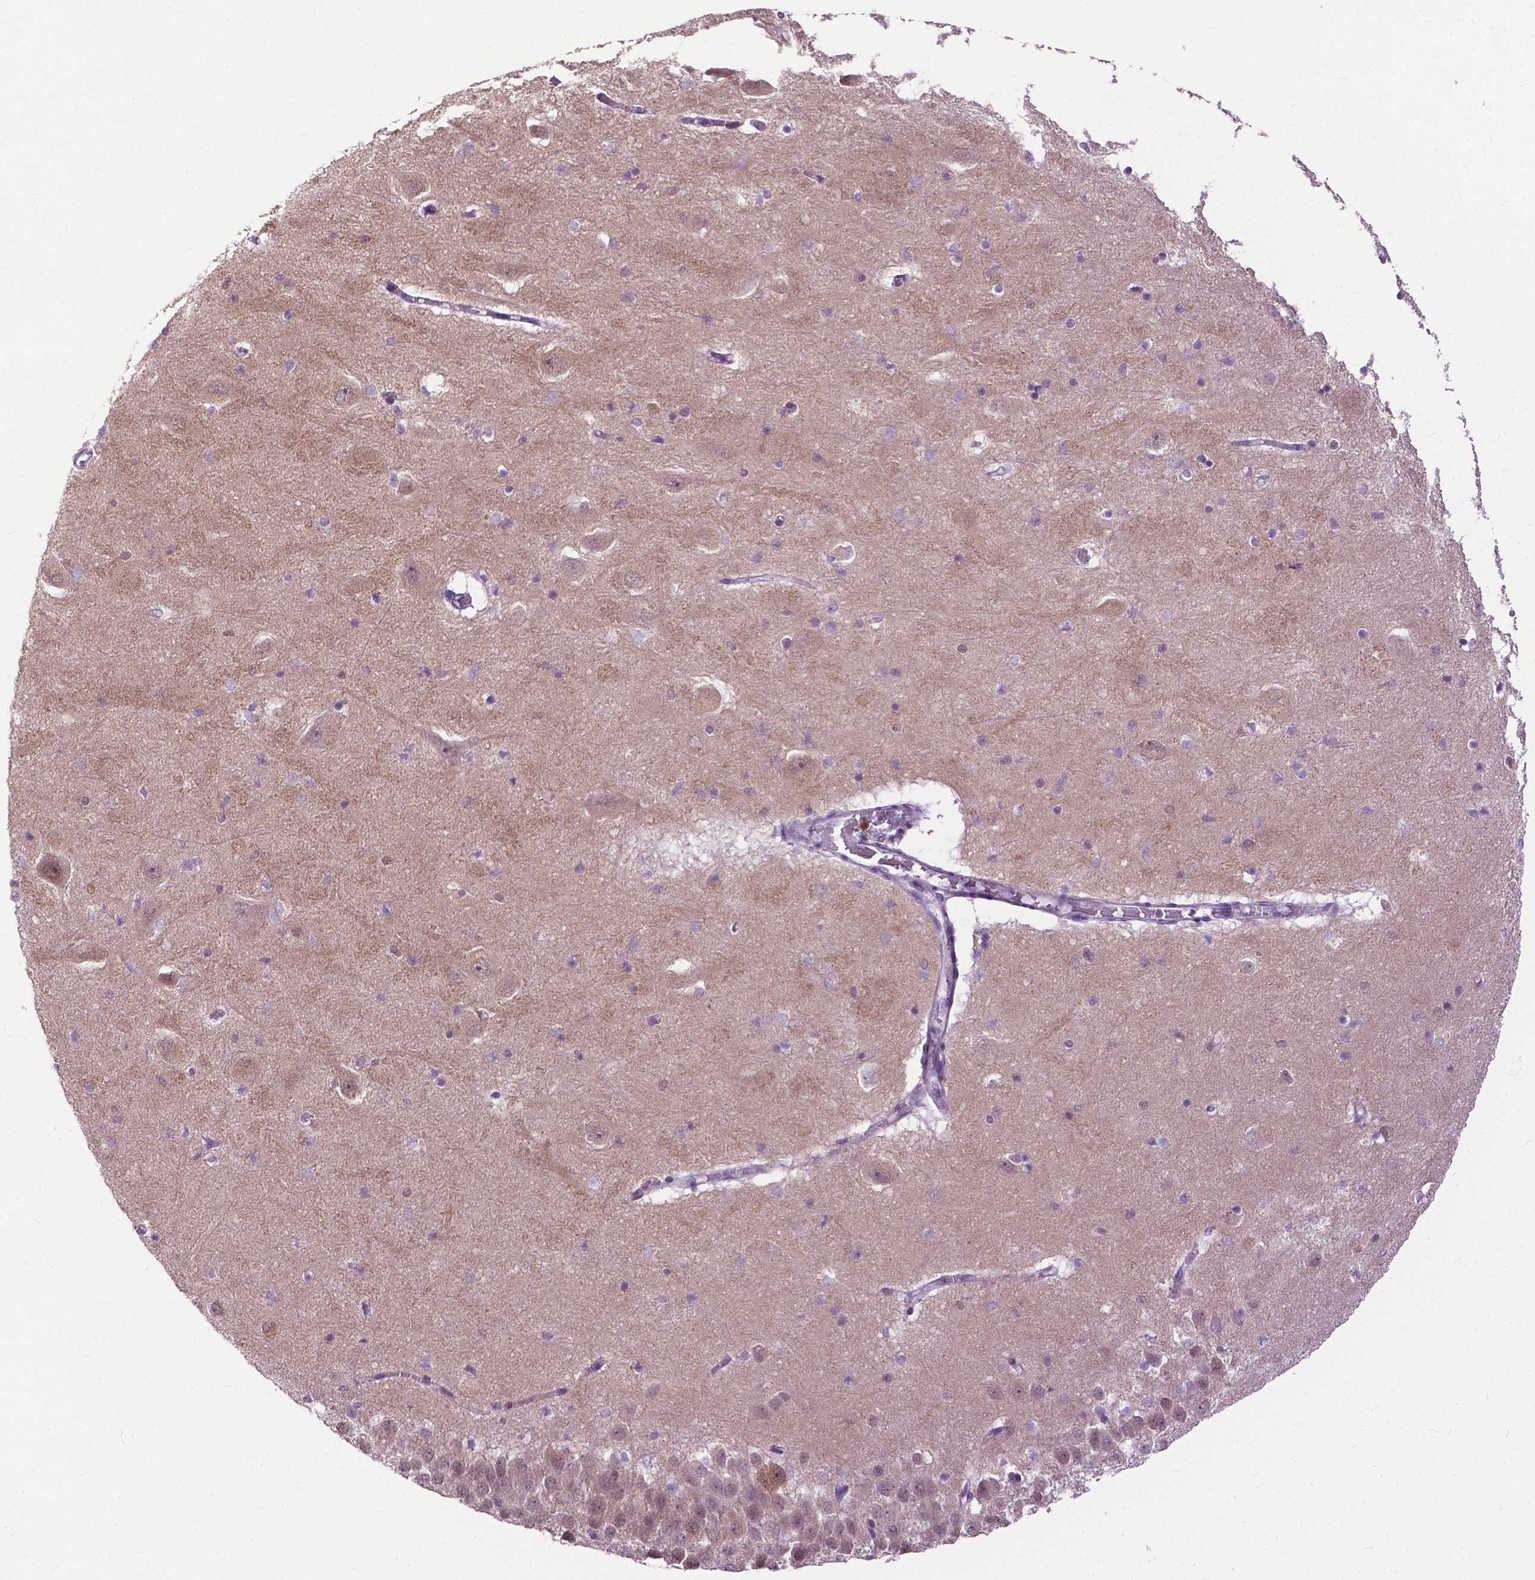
{"staining": {"intensity": "weak", "quantity": "<25%", "location": "nuclear"}, "tissue": "hippocampus", "cell_type": "Glial cells", "image_type": "normal", "snomed": [{"axis": "morphology", "description": "Normal tissue, NOS"}, {"axis": "topography", "description": "Hippocampus"}], "caption": "High power microscopy histopathology image of an immunohistochemistry histopathology image of unremarkable hippocampus, revealing no significant positivity in glial cells.", "gene": "TTC9B", "patient": {"sex": "male", "age": 58}}